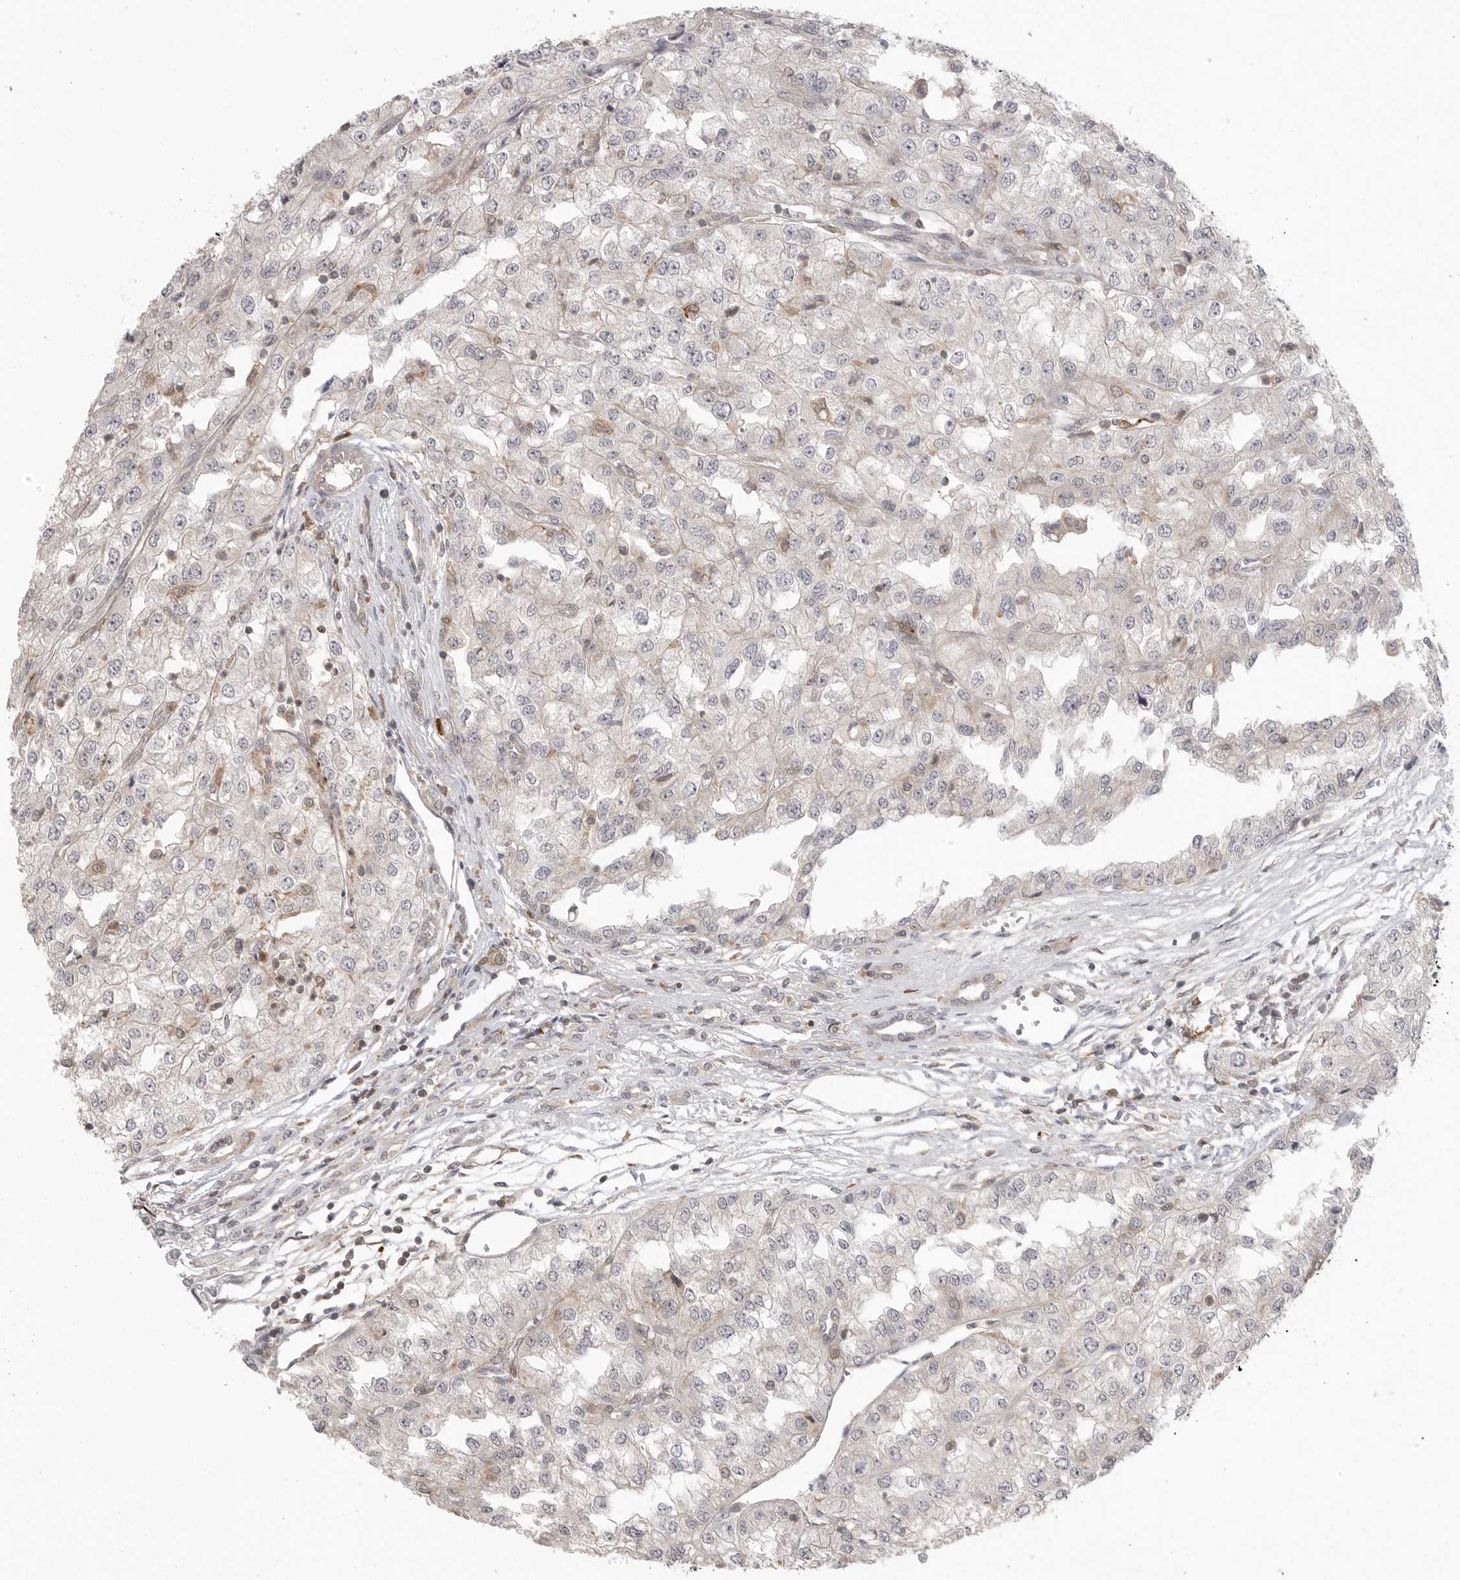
{"staining": {"intensity": "negative", "quantity": "none", "location": "none"}, "tissue": "renal cancer", "cell_type": "Tumor cells", "image_type": "cancer", "snomed": [{"axis": "morphology", "description": "Adenocarcinoma, NOS"}, {"axis": "topography", "description": "Kidney"}], "caption": "Protein analysis of adenocarcinoma (renal) demonstrates no significant staining in tumor cells.", "gene": "DBNL", "patient": {"sex": "female", "age": 54}}